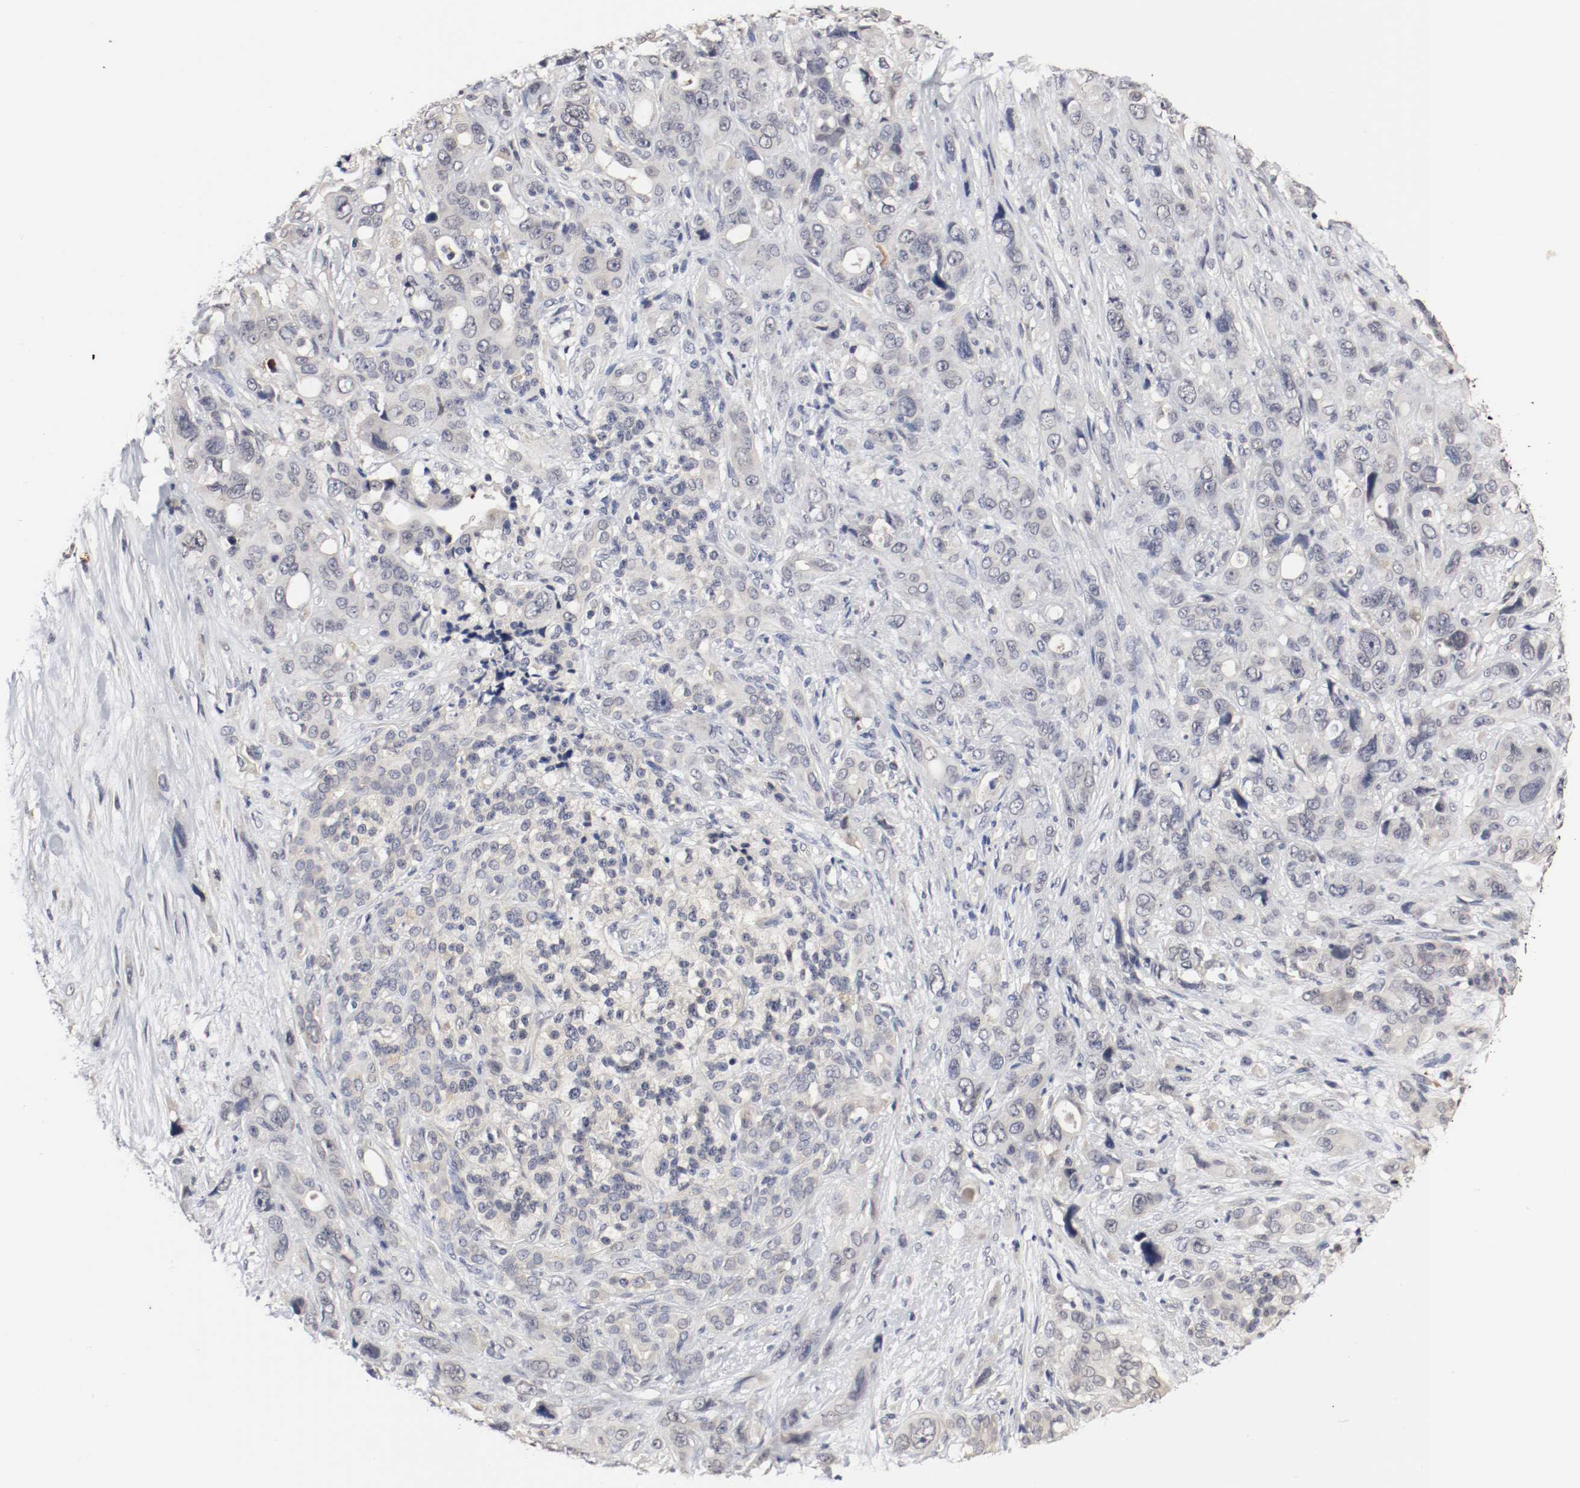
{"staining": {"intensity": "negative", "quantity": "none", "location": "none"}, "tissue": "pancreatic cancer", "cell_type": "Tumor cells", "image_type": "cancer", "snomed": [{"axis": "morphology", "description": "Adenocarcinoma, NOS"}, {"axis": "topography", "description": "Pancreas"}], "caption": "A high-resolution histopathology image shows IHC staining of pancreatic adenocarcinoma, which demonstrates no significant expression in tumor cells.", "gene": "CEBPE", "patient": {"sex": "male", "age": 46}}